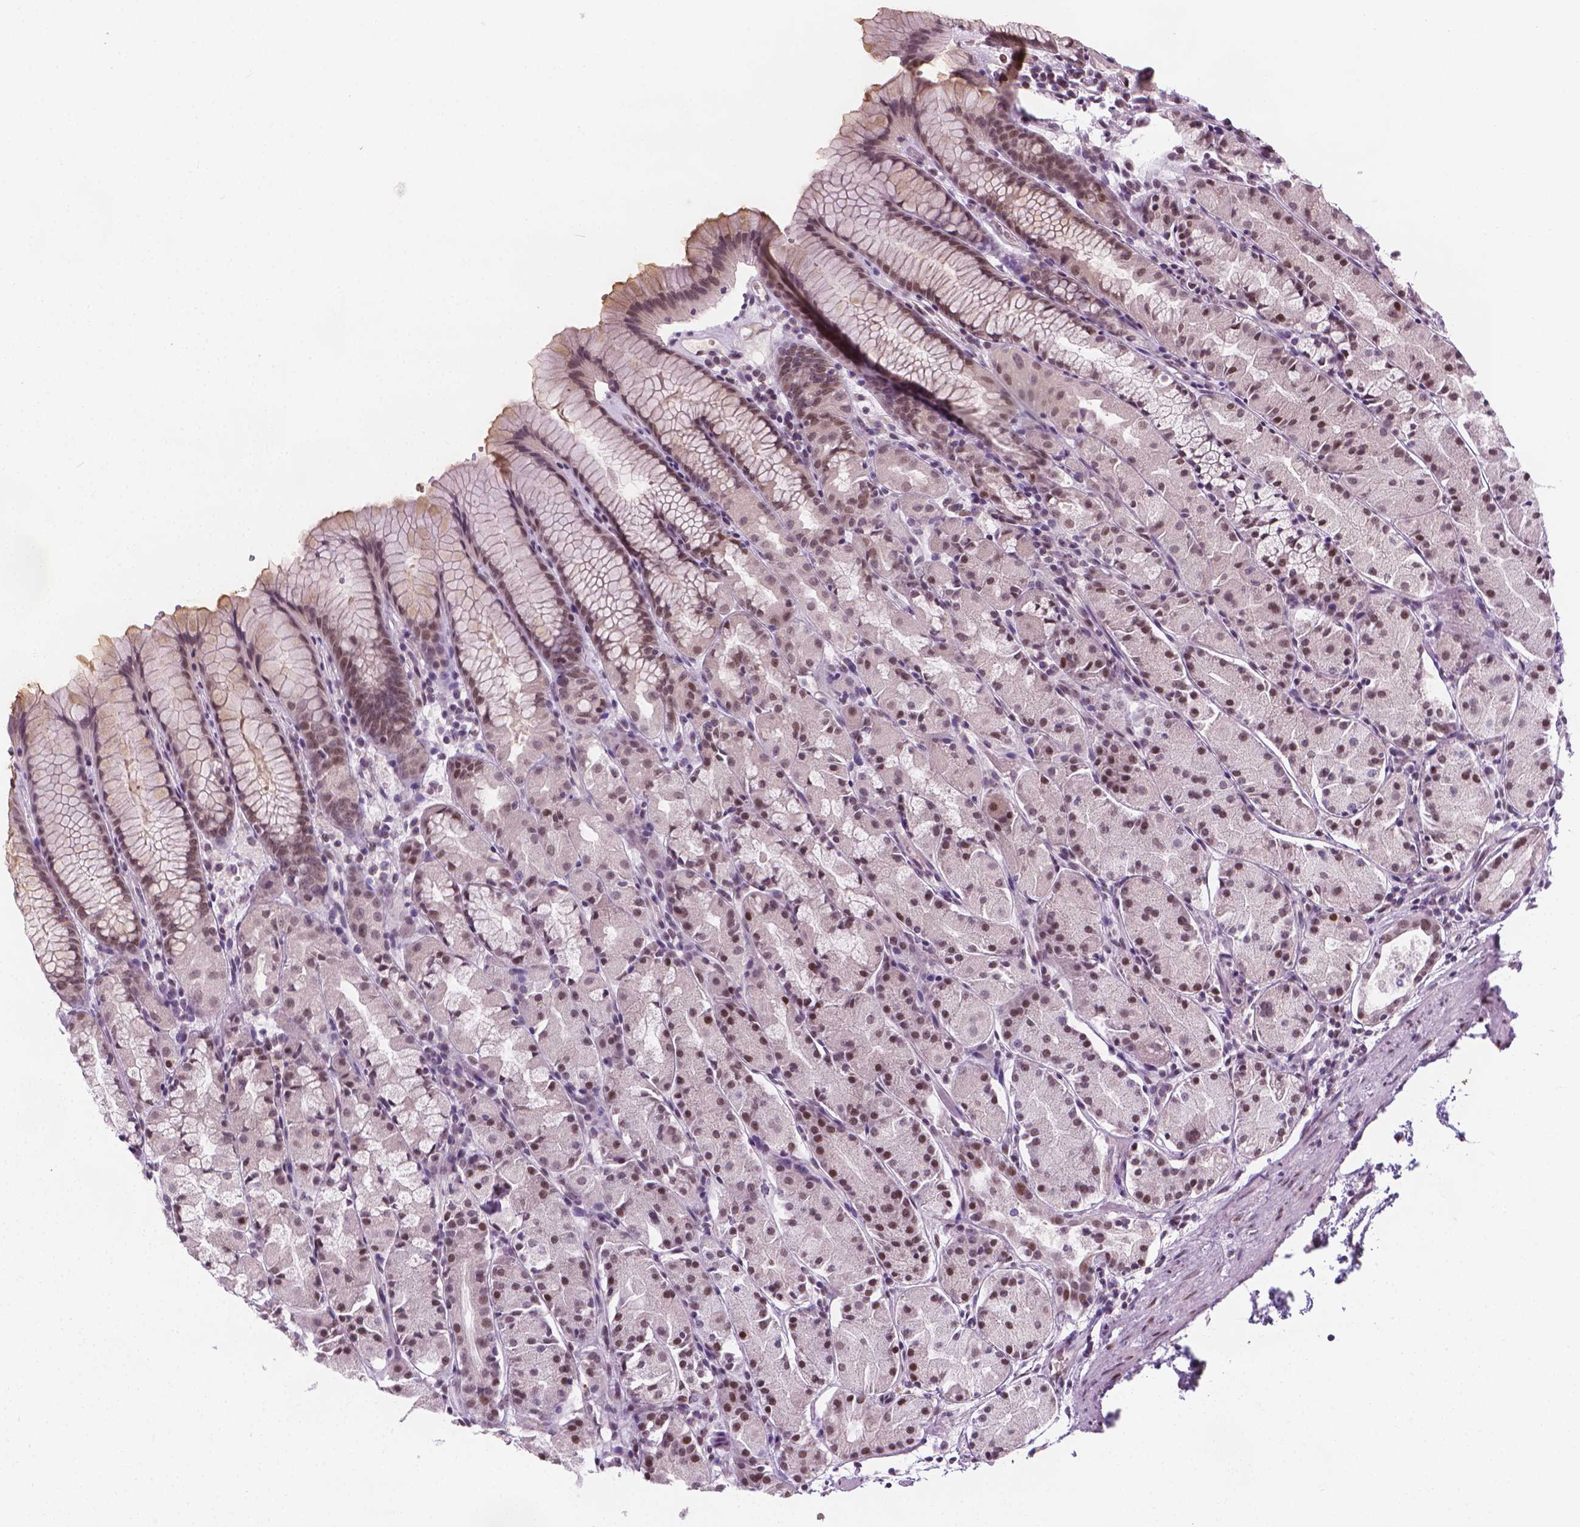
{"staining": {"intensity": "weak", "quantity": "25%-75%", "location": "nuclear"}, "tissue": "stomach", "cell_type": "Glandular cells", "image_type": "normal", "snomed": [{"axis": "morphology", "description": "Normal tissue, NOS"}, {"axis": "topography", "description": "Stomach, upper"}], "caption": "Immunohistochemical staining of unremarkable human stomach demonstrates weak nuclear protein positivity in about 25%-75% of glandular cells. (IHC, brightfield microscopy, high magnification).", "gene": "CDKN1C", "patient": {"sex": "male", "age": 47}}